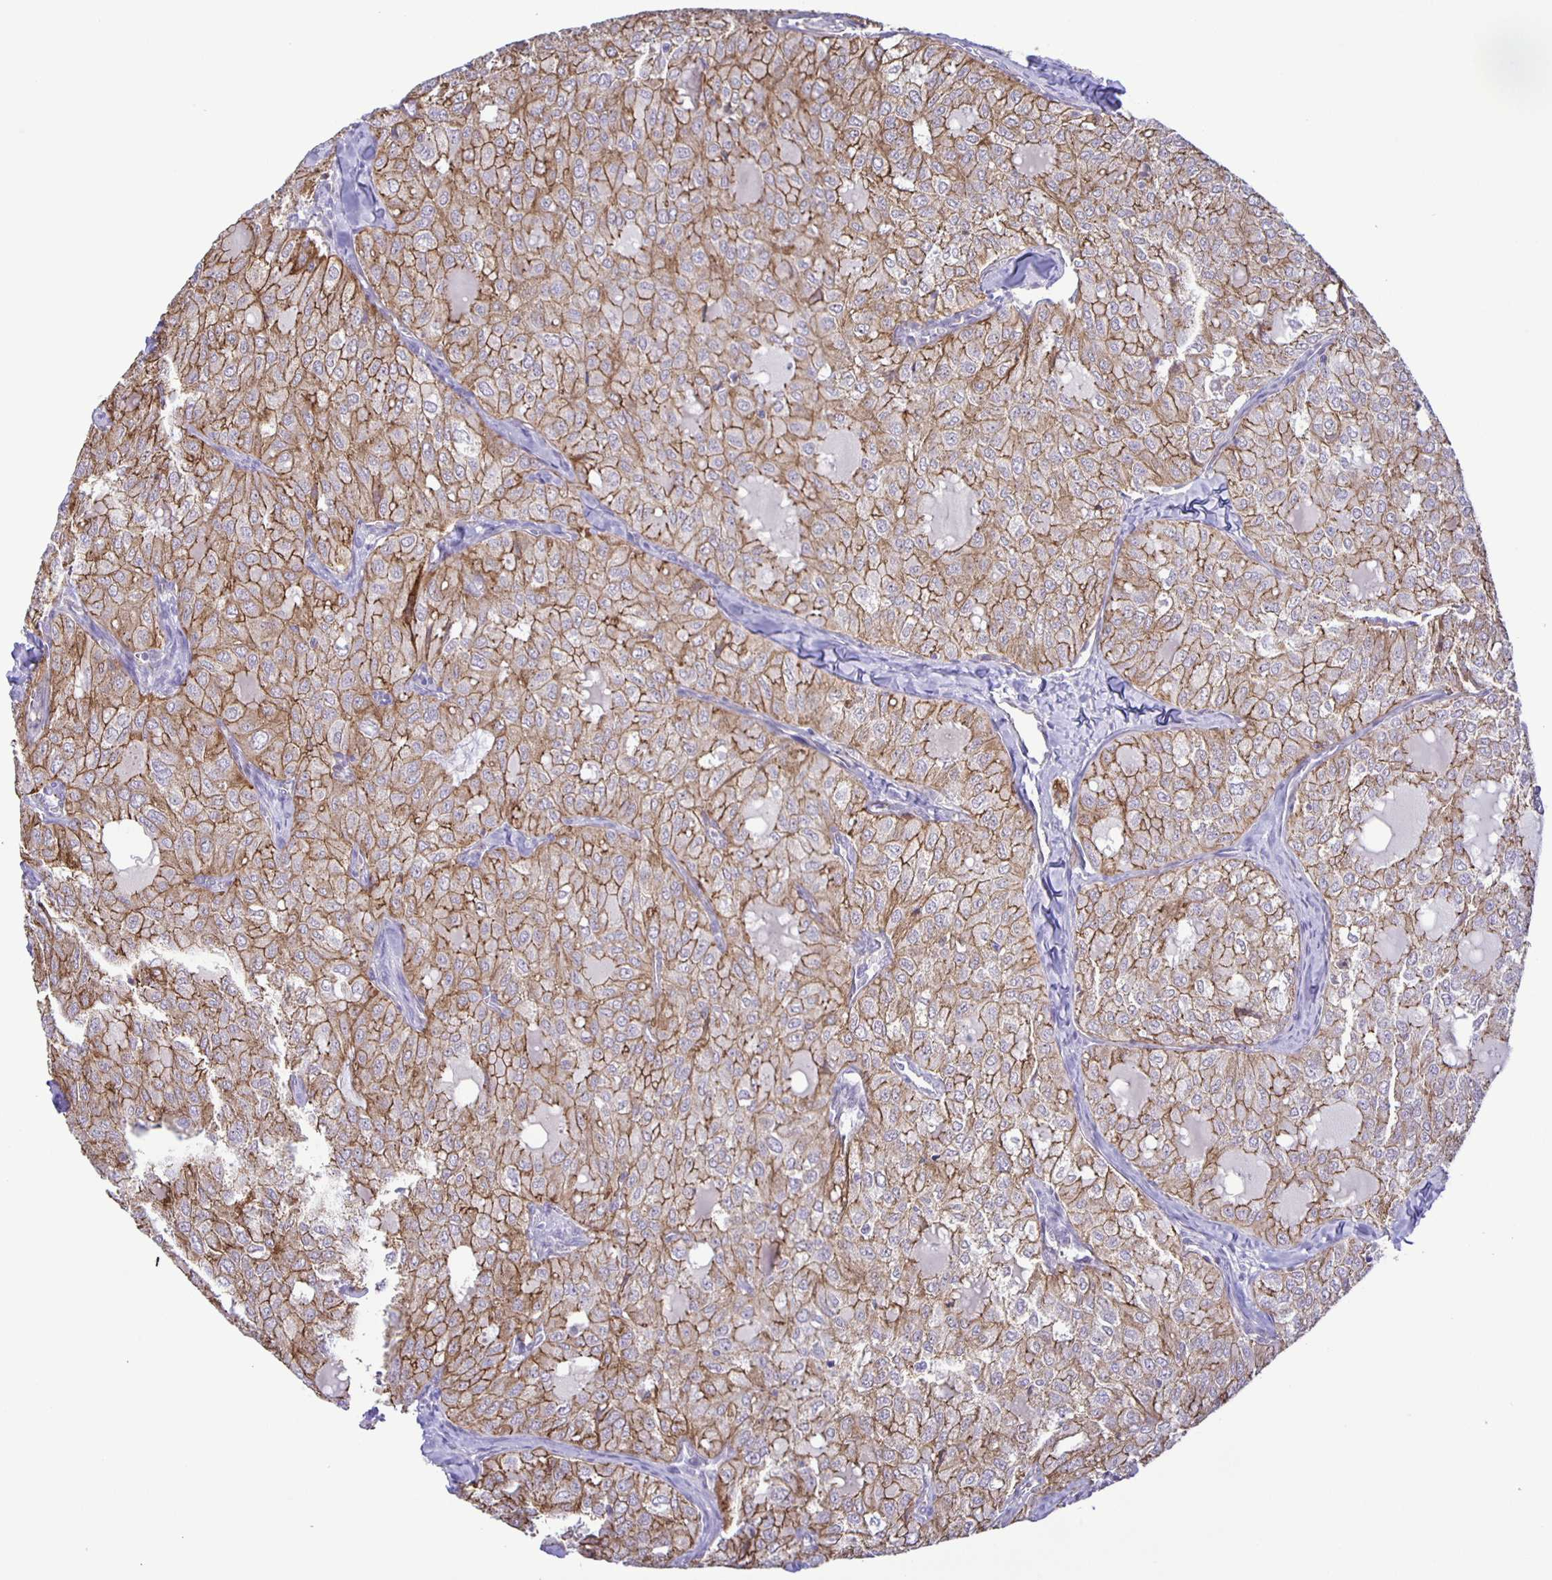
{"staining": {"intensity": "moderate", "quantity": ">75%", "location": "cytoplasmic/membranous"}, "tissue": "thyroid cancer", "cell_type": "Tumor cells", "image_type": "cancer", "snomed": [{"axis": "morphology", "description": "Follicular adenoma carcinoma, NOS"}, {"axis": "topography", "description": "Thyroid gland"}], "caption": "Follicular adenoma carcinoma (thyroid) stained with DAB (3,3'-diaminobenzidine) immunohistochemistry (IHC) exhibits medium levels of moderate cytoplasmic/membranous staining in approximately >75% of tumor cells. (brown staining indicates protein expression, while blue staining denotes nuclei).", "gene": "JMJD4", "patient": {"sex": "male", "age": 75}}